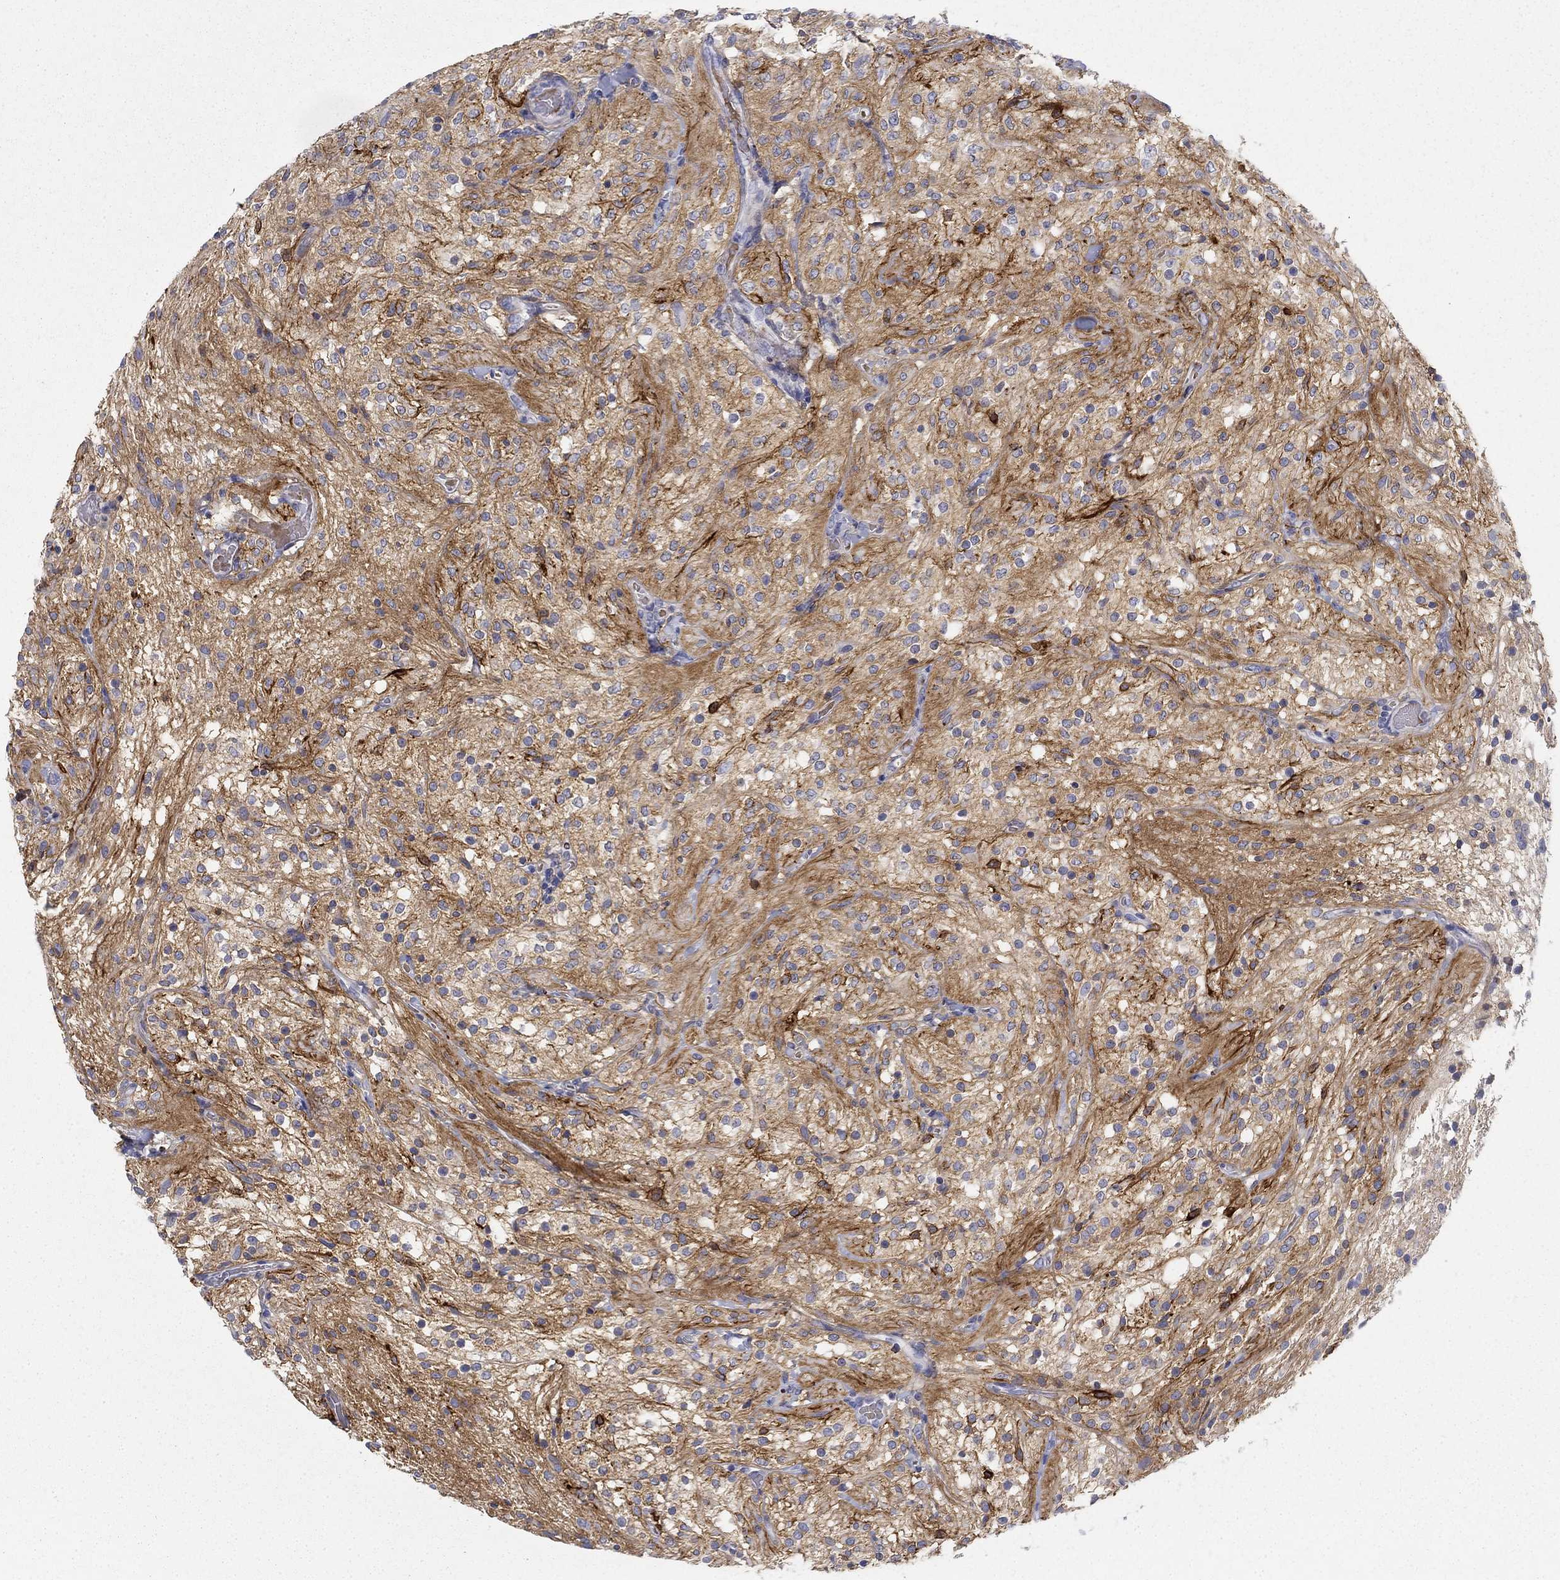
{"staining": {"intensity": "negative", "quantity": "none", "location": "none"}, "tissue": "glioma", "cell_type": "Tumor cells", "image_type": "cancer", "snomed": [{"axis": "morphology", "description": "Glioma, malignant, Low grade"}, {"axis": "topography", "description": "Brain"}], "caption": "Micrograph shows no significant protein staining in tumor cells of low-grade glioma (malignant).", "gene": "GPC1", "patient": {"sex": "male", "age": 3}}